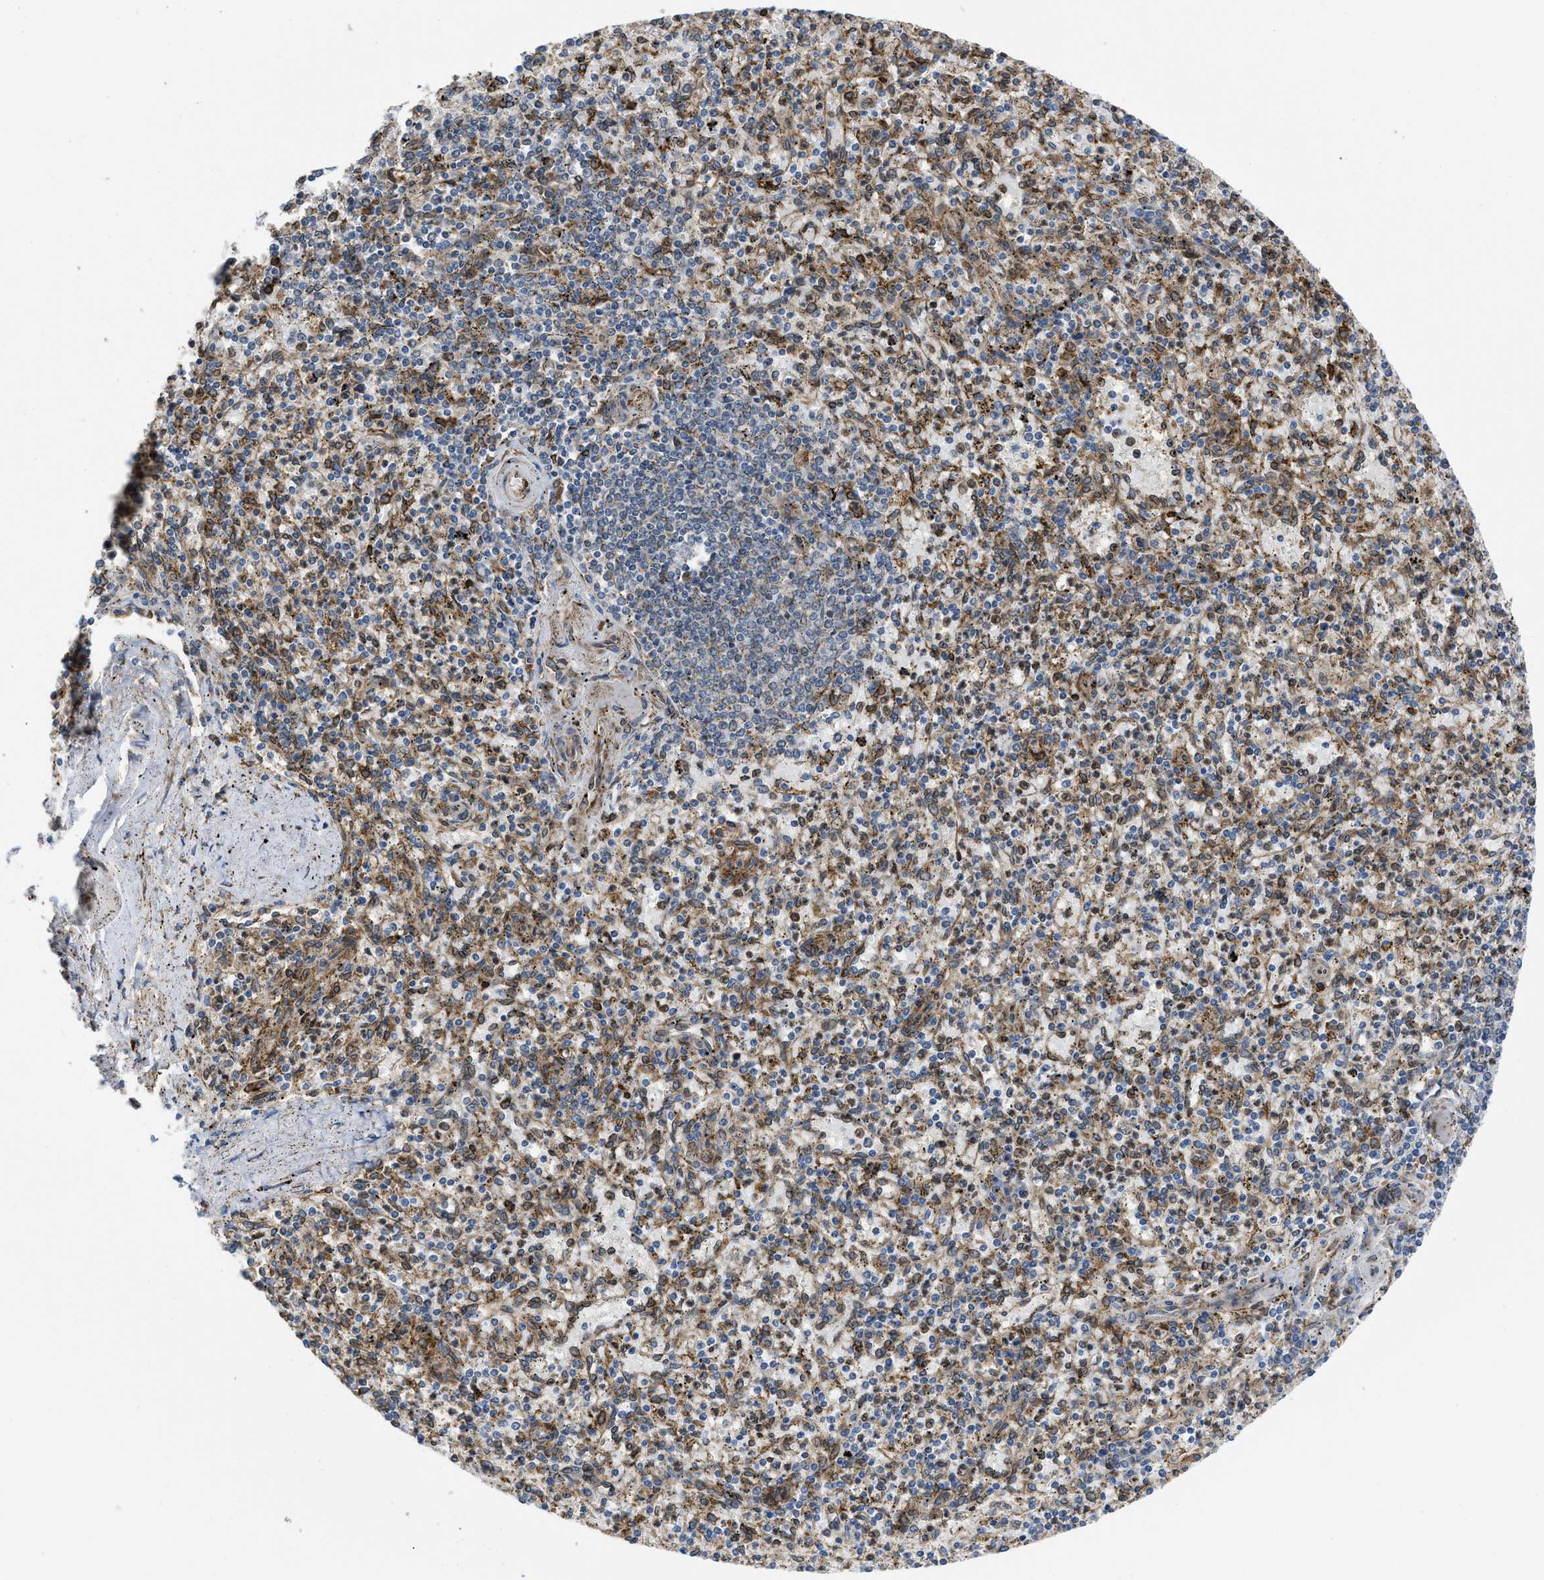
{"staining": {"intensity": "moderate", "quantity": "25%-75%", "location": "cytoplasmic/membranous"}, "tissue": "spleen", "cell_type": "Cells in red pulp", "image_type": "normal", "snomed": [{"axis": "morphology", "description": "Normal tissue, NOS"}, {"axis": "topography", "description": "Spleen"}], "caption": "A brown stain shows moderate cytoplasmic/membranous positivity of a protein in cells in red pulp of benign human spleen. (DAB (3,3'-diaminobenzidine) IHC, brown staining for protein, blue staining for nuclei).", "gene": "ERLIN2", "patient": {"sex": "male", "age": 72}}